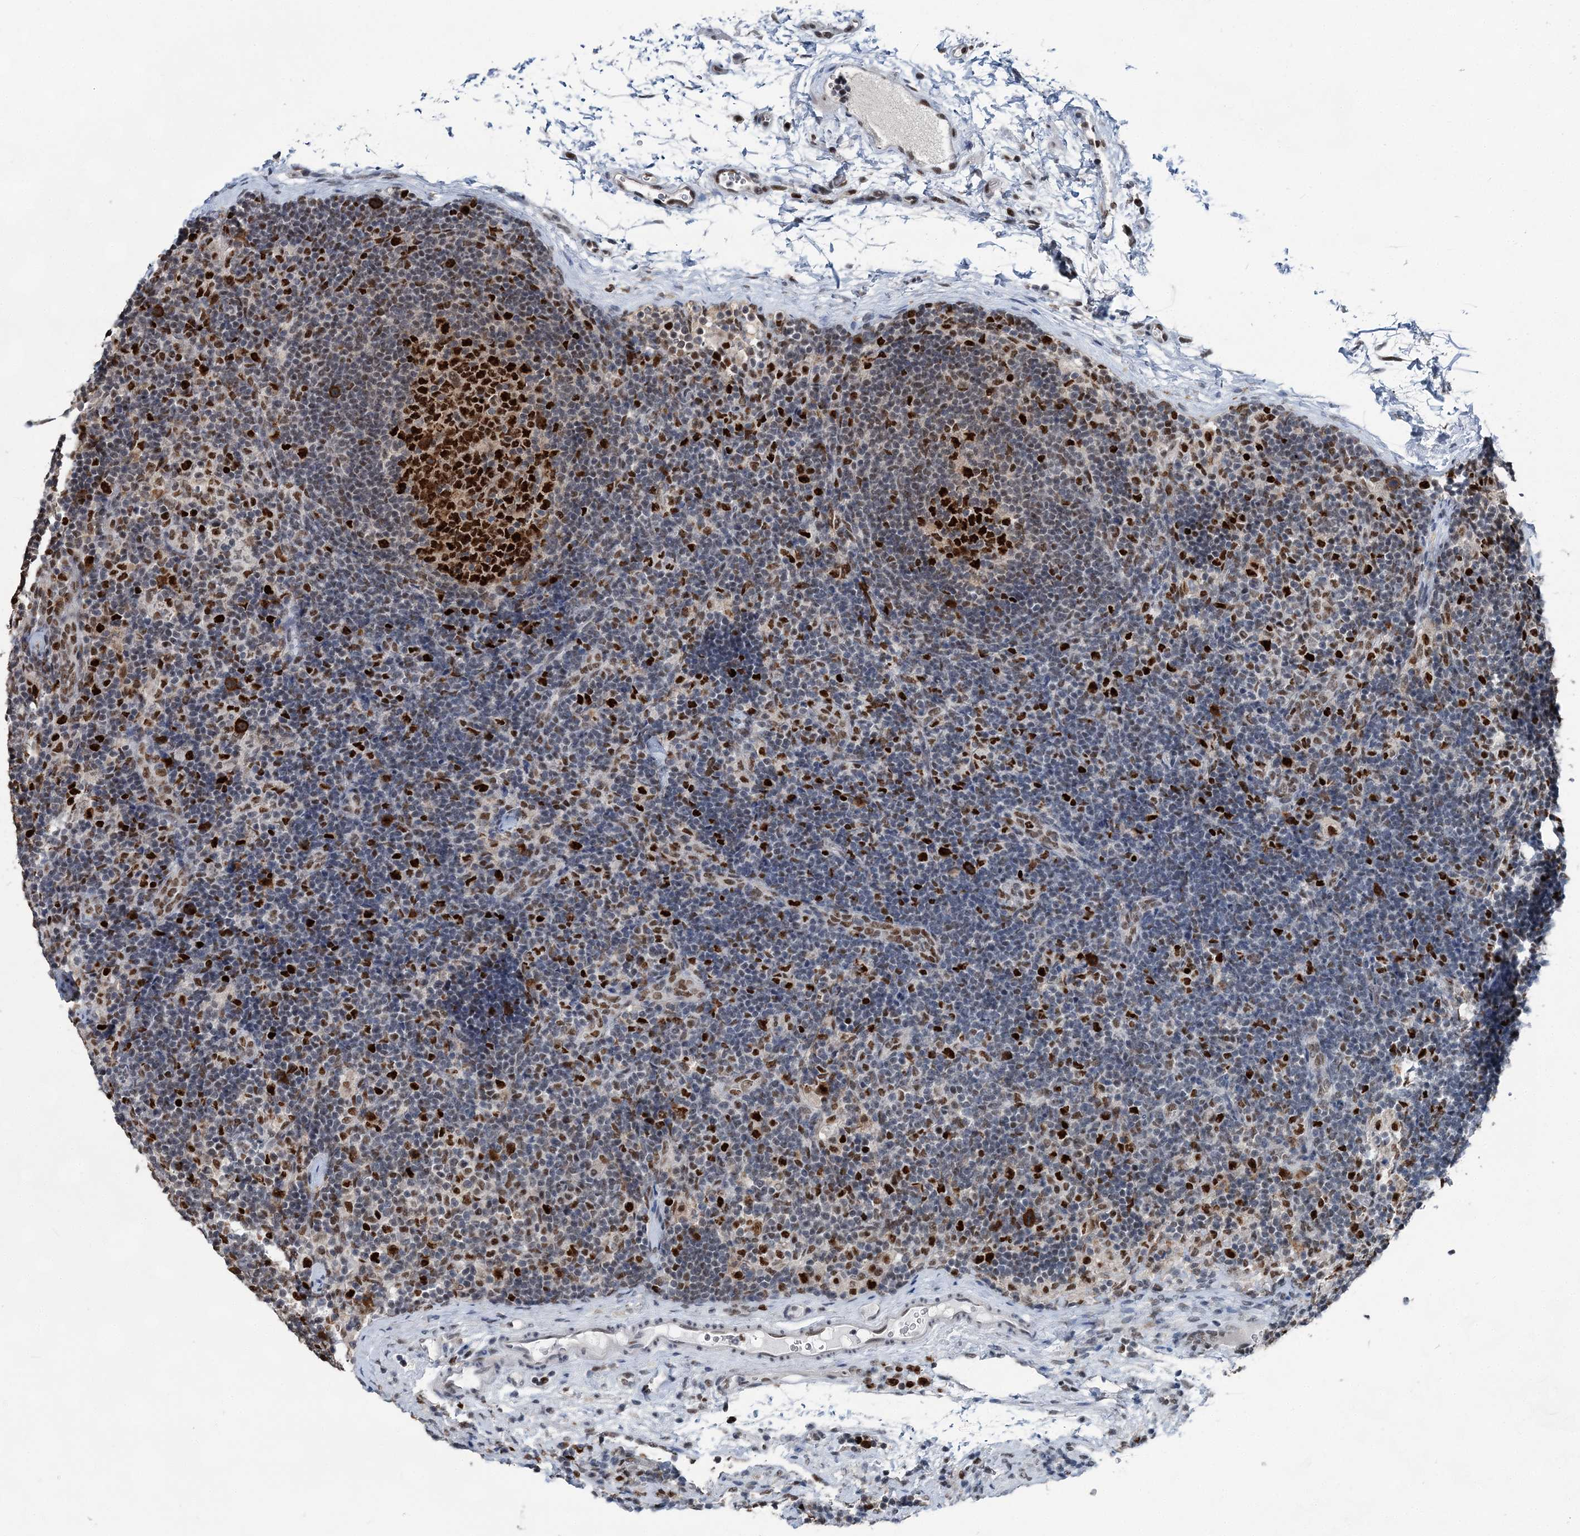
{"staining": {"intensity": "strong", "quantity": ">75%", "location": "nuclear"}, "tissue": "lymph node", "cell_type": "Germinal center cells", "image_type": "normal", "snomed": [{"axis": "morphology", "description": "Normal tissue, NOS"}, {"axis": "topography", "description": "Lymph node"}], "caption": "Lymph node stained with immunohistochemistry (IHC) shows strong nuclear positivity in about >75% of germinal center cells. (DAB = brown stain, brightfield microscopy at high magnification).", "gene": "HAT1", "patient": {"sex": "female", "age": 22}}